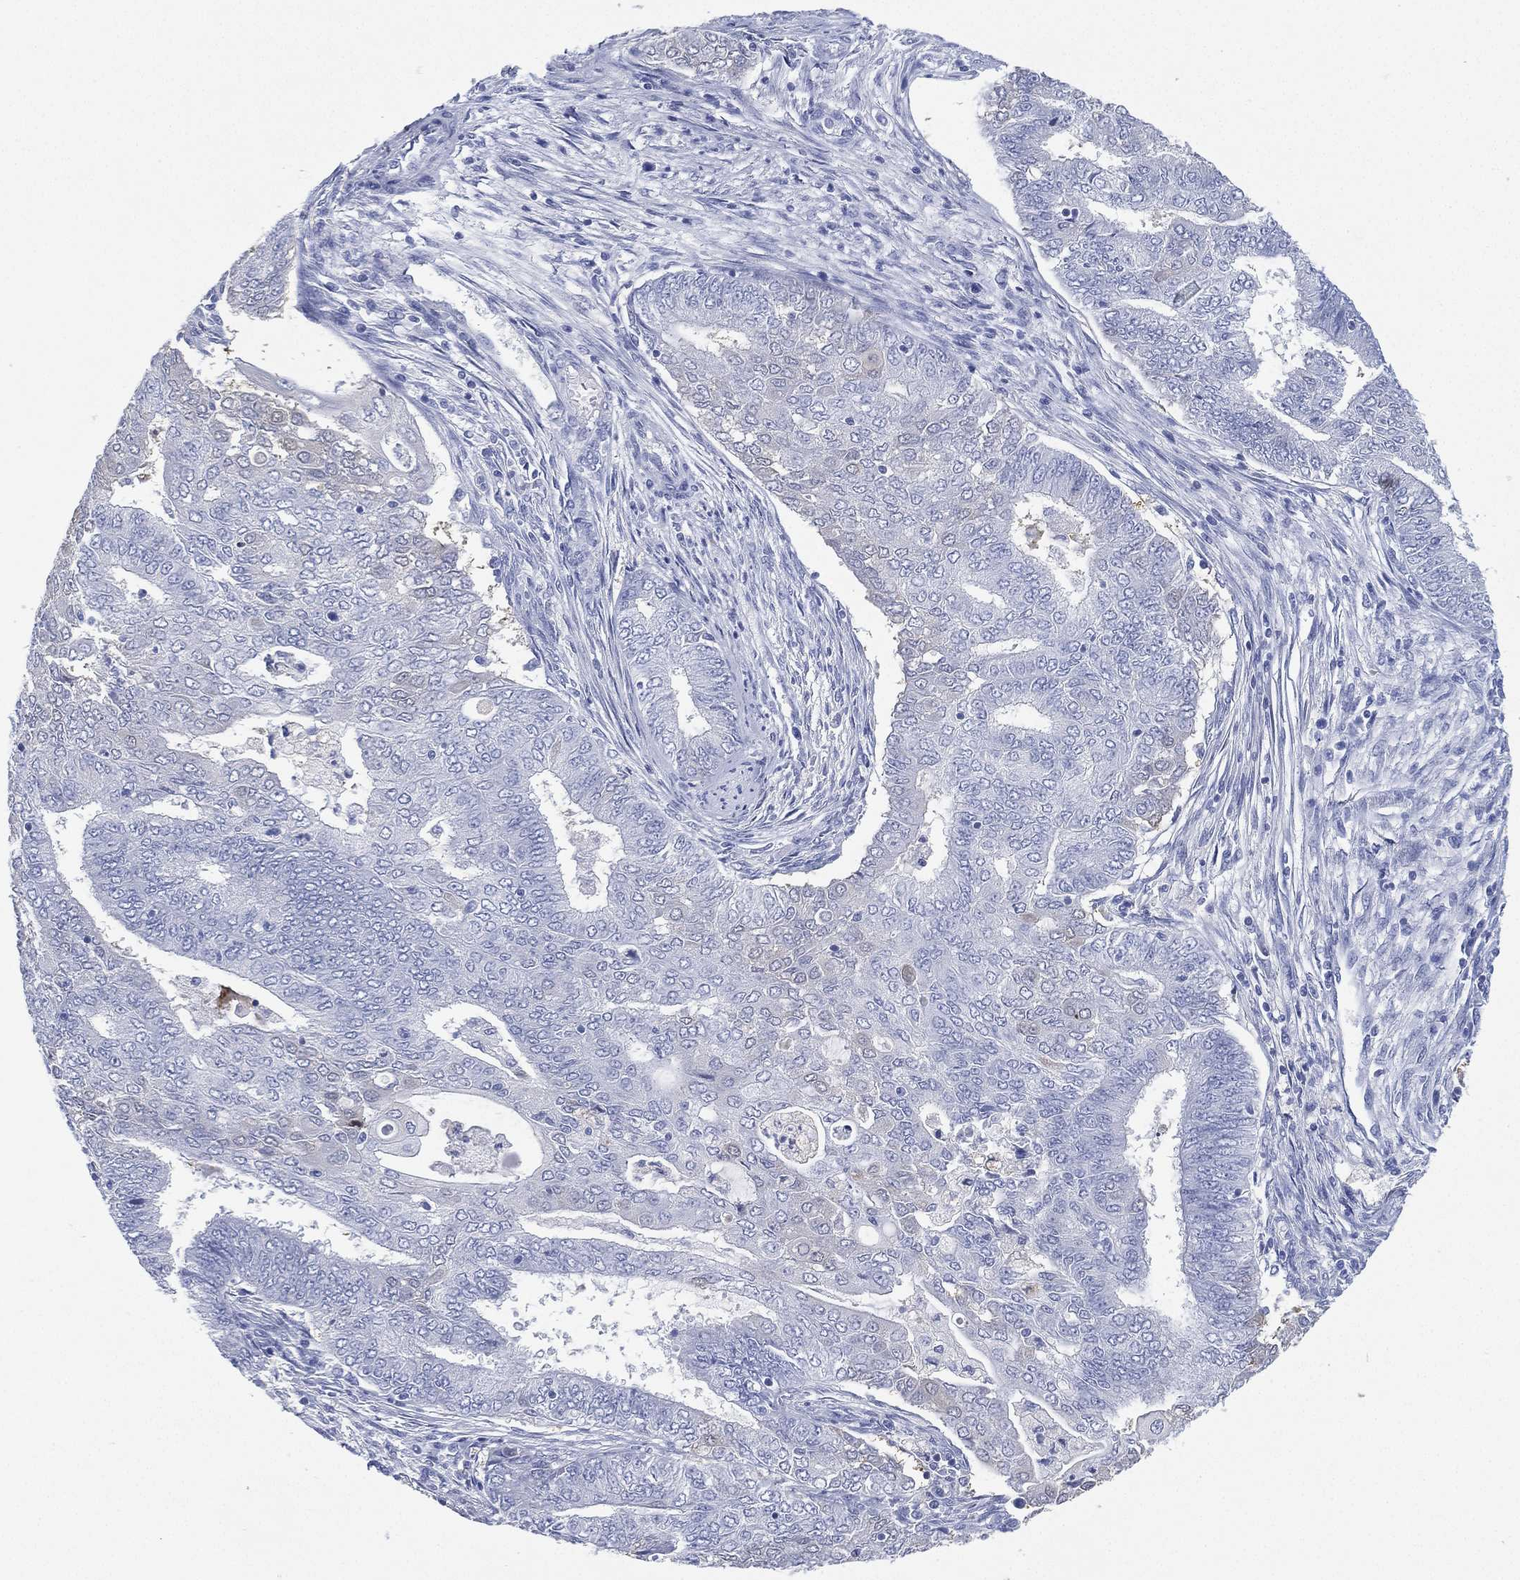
{"staining": {"intensity": "negative", "quantity": "none", "location": "none"}, "tissue": "endometrial cancer", "cell_type": "Tumor cells", "image_type": "cancer", "snomed": [{"axis": "morphology", "description": "Adenocarcinoma, NOS"}, {"axis": "topography", "description": "Endometrium"}], "caption": "IHC of human endometrial cancer (adenocarcinoma) reveals no expression in tumor cells.", "gene": "FMO1", "patient": {"sex": "female", "age": 62}}